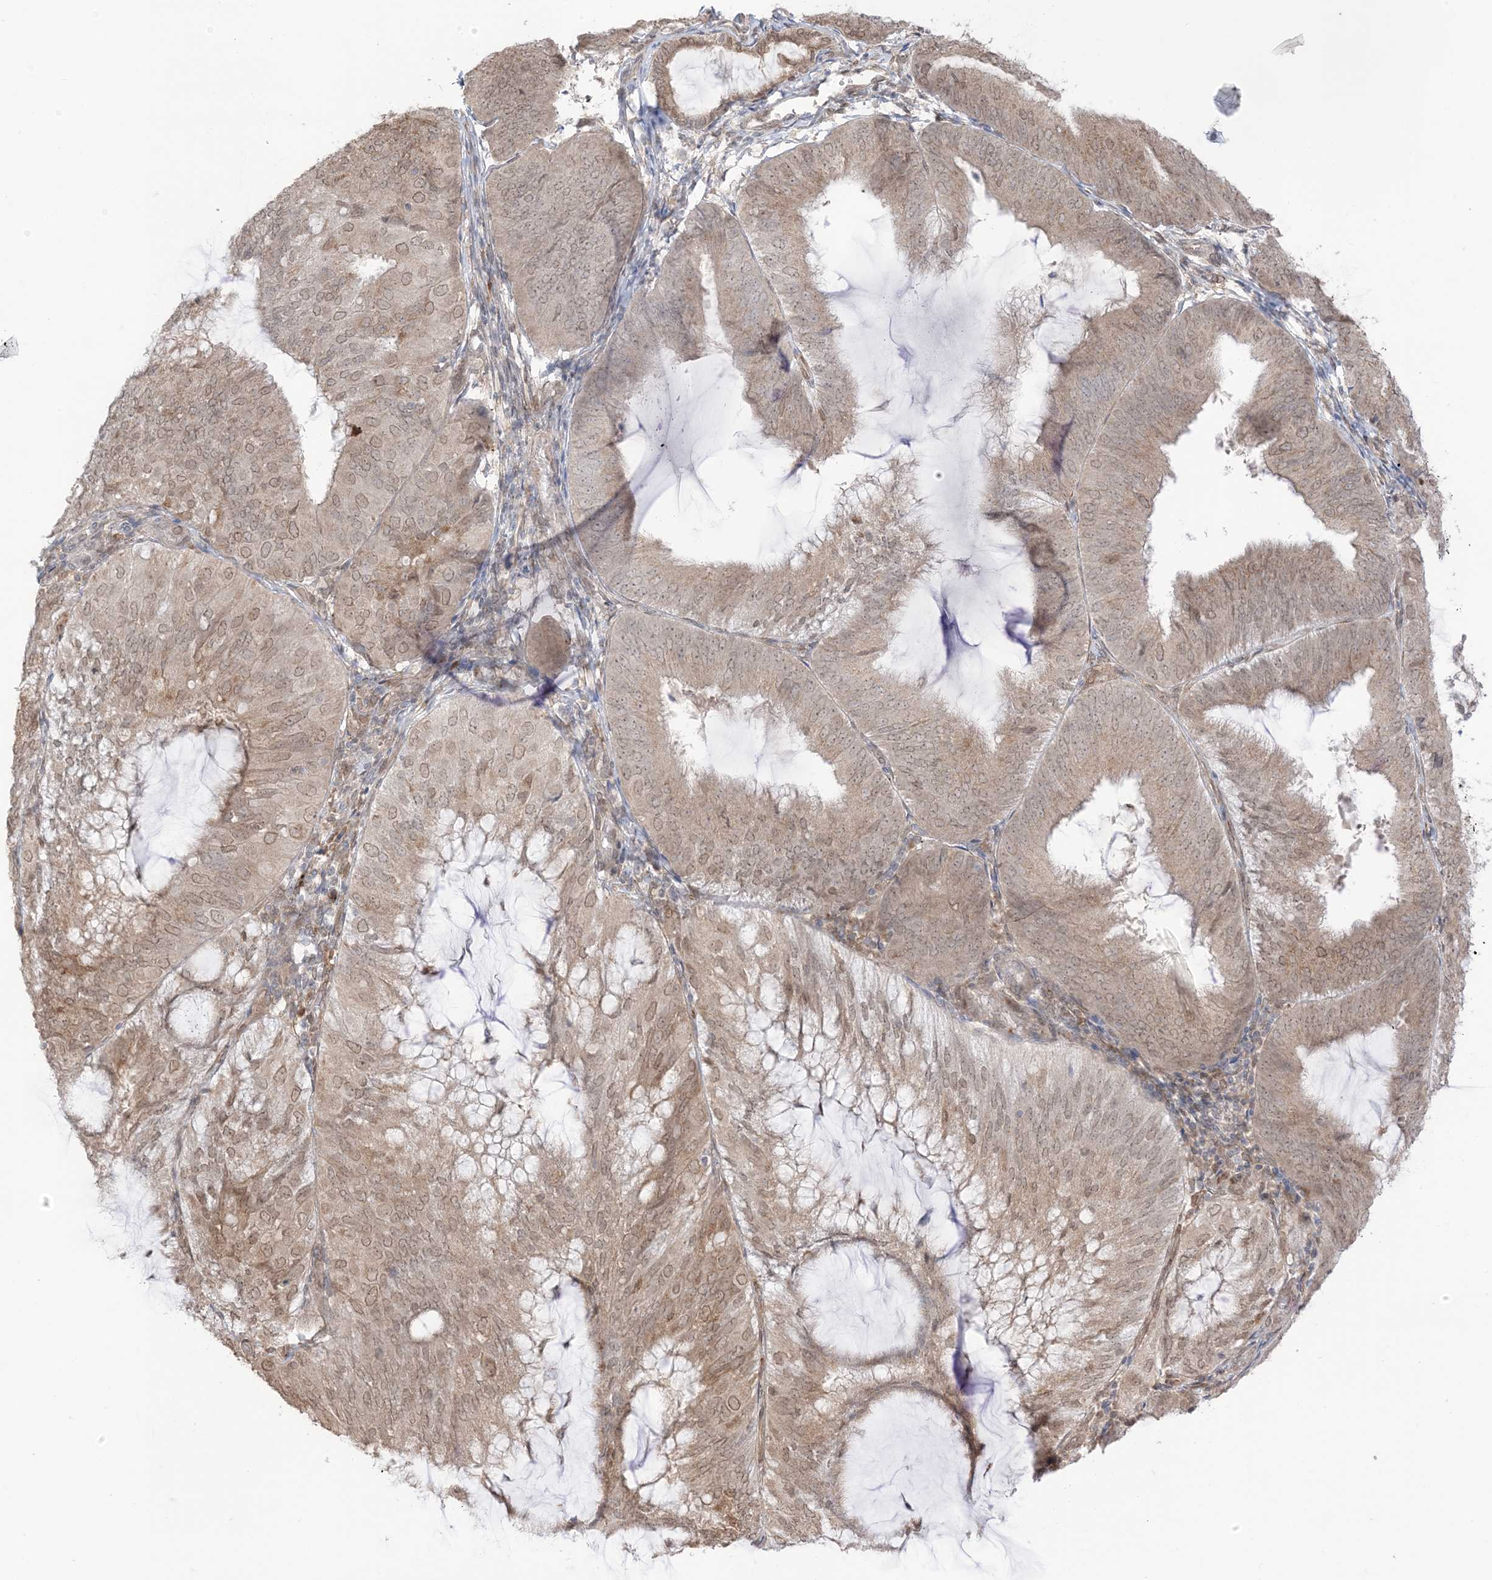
{"staining": {"intensity": "moderate", "quantity": ">75%", "location": "cytoplasmic/membranous,nuclear"}, "tissue": "endometrial cancer", "cell_type": "Tumor cells", "image_type": "cancer", "snomed": [{"axis": "morphology", "description": "Adenocarcinoma, NOS"}, {"axis": "topography", "description": "Endometrium"}], "caption": "Immunohistochemical staining of human adenocarcinoma (endometrial) shows medium levels of moderate cytoplasmic/membranous and nuclear staining in approximately >75% of tumor cells.", "gene": "UBE2E2", "patient": {"sex": "female", "age": 81}}